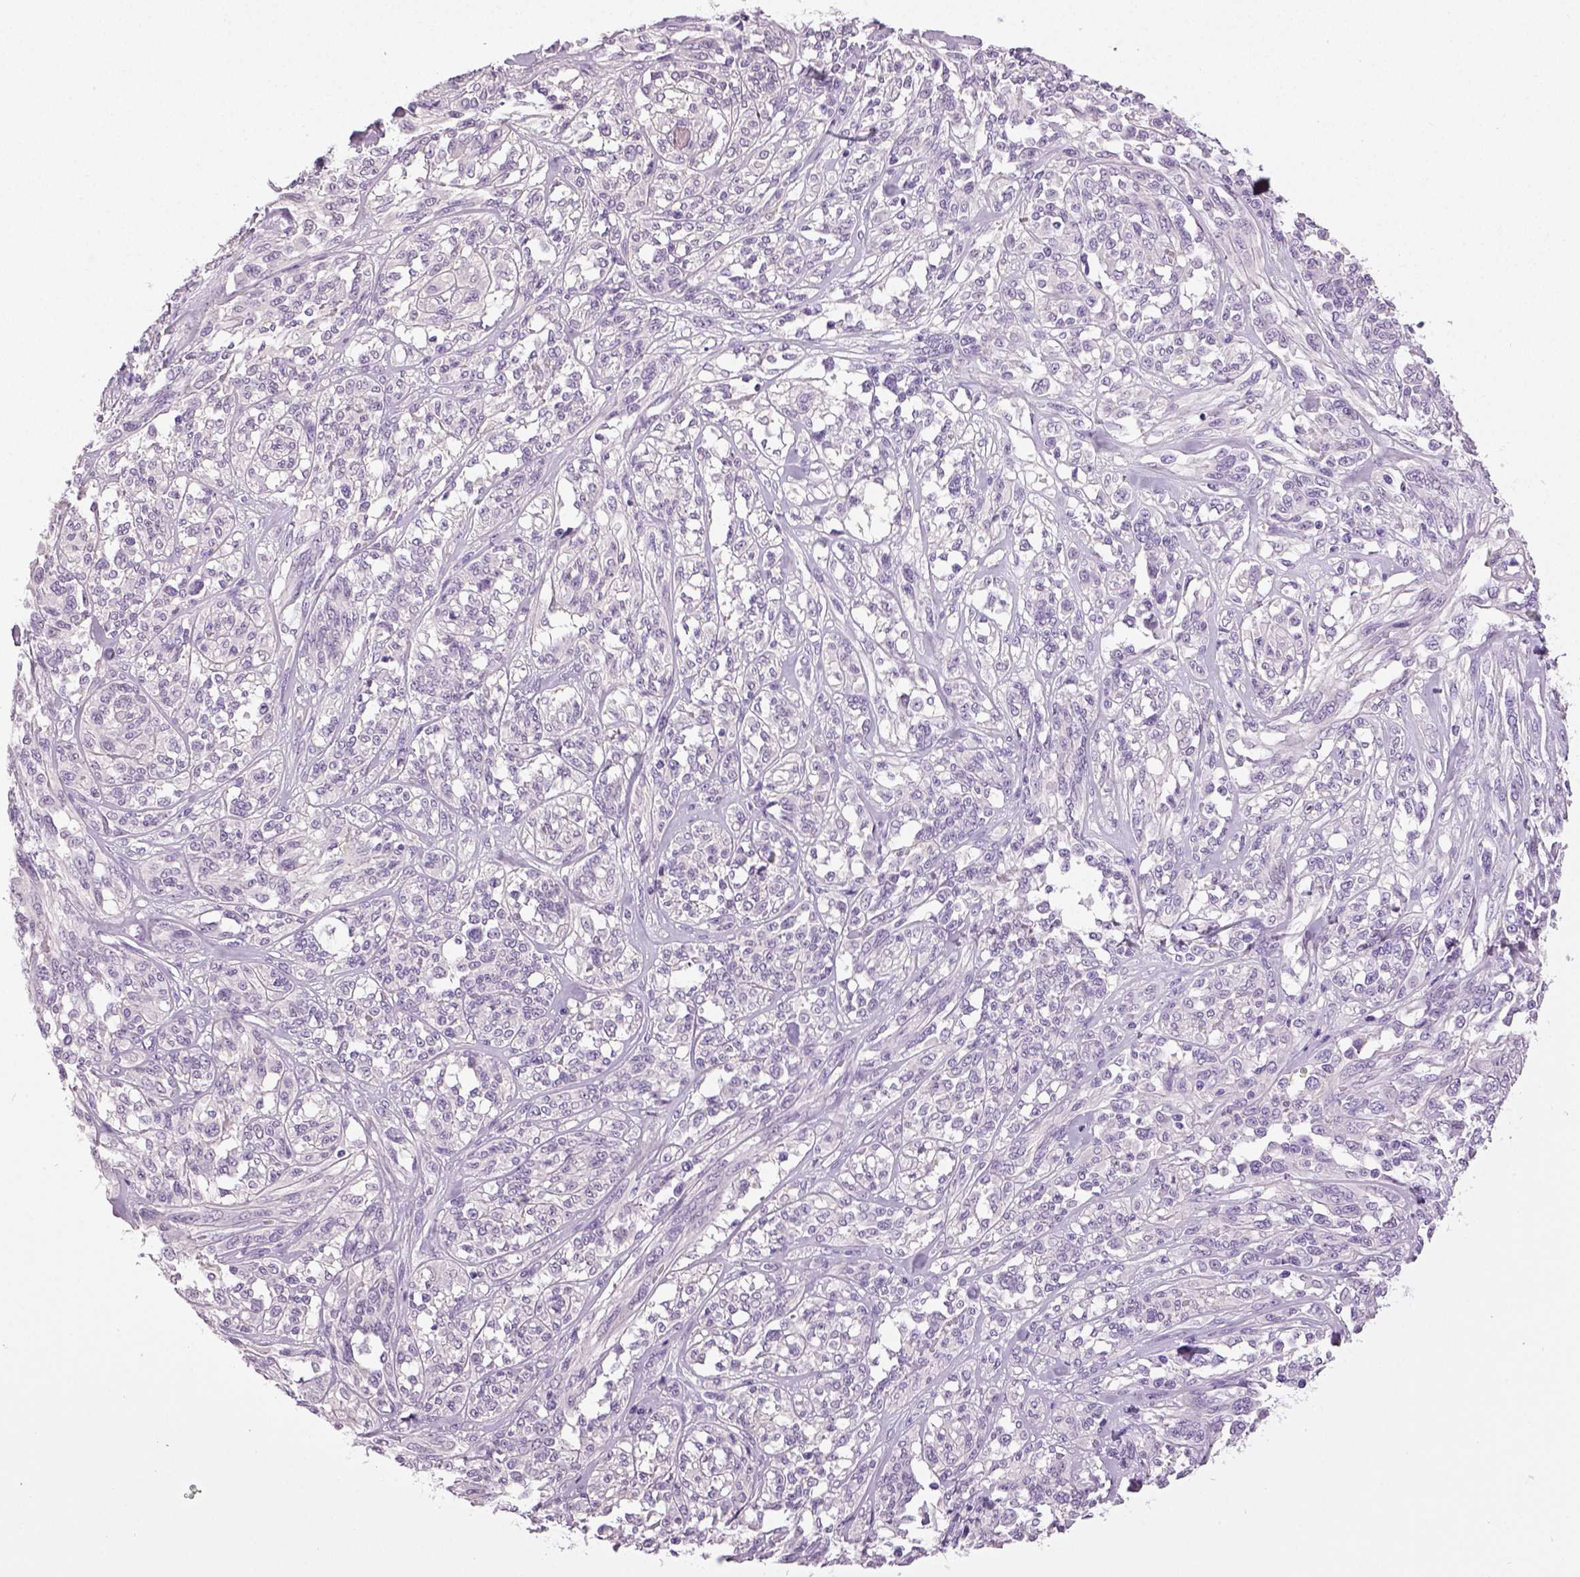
{"staining": {"intensity": "negative", "quantity": "none", "location": "none"}, "tissue": "melanoma", "cell_type": "Tumor cells", "image_type": "cancer", "snomed": [{"axis": "morphology", "description": "Malignant melanoma, NOS"}, {"axis": "topography", "description": "Skin"}], "caption": "The IHC image has no significant positivity in tumor cells of melanoma tissue.", "gene": "NECAB2", "patient": {"sex": "female", "age": 91}}